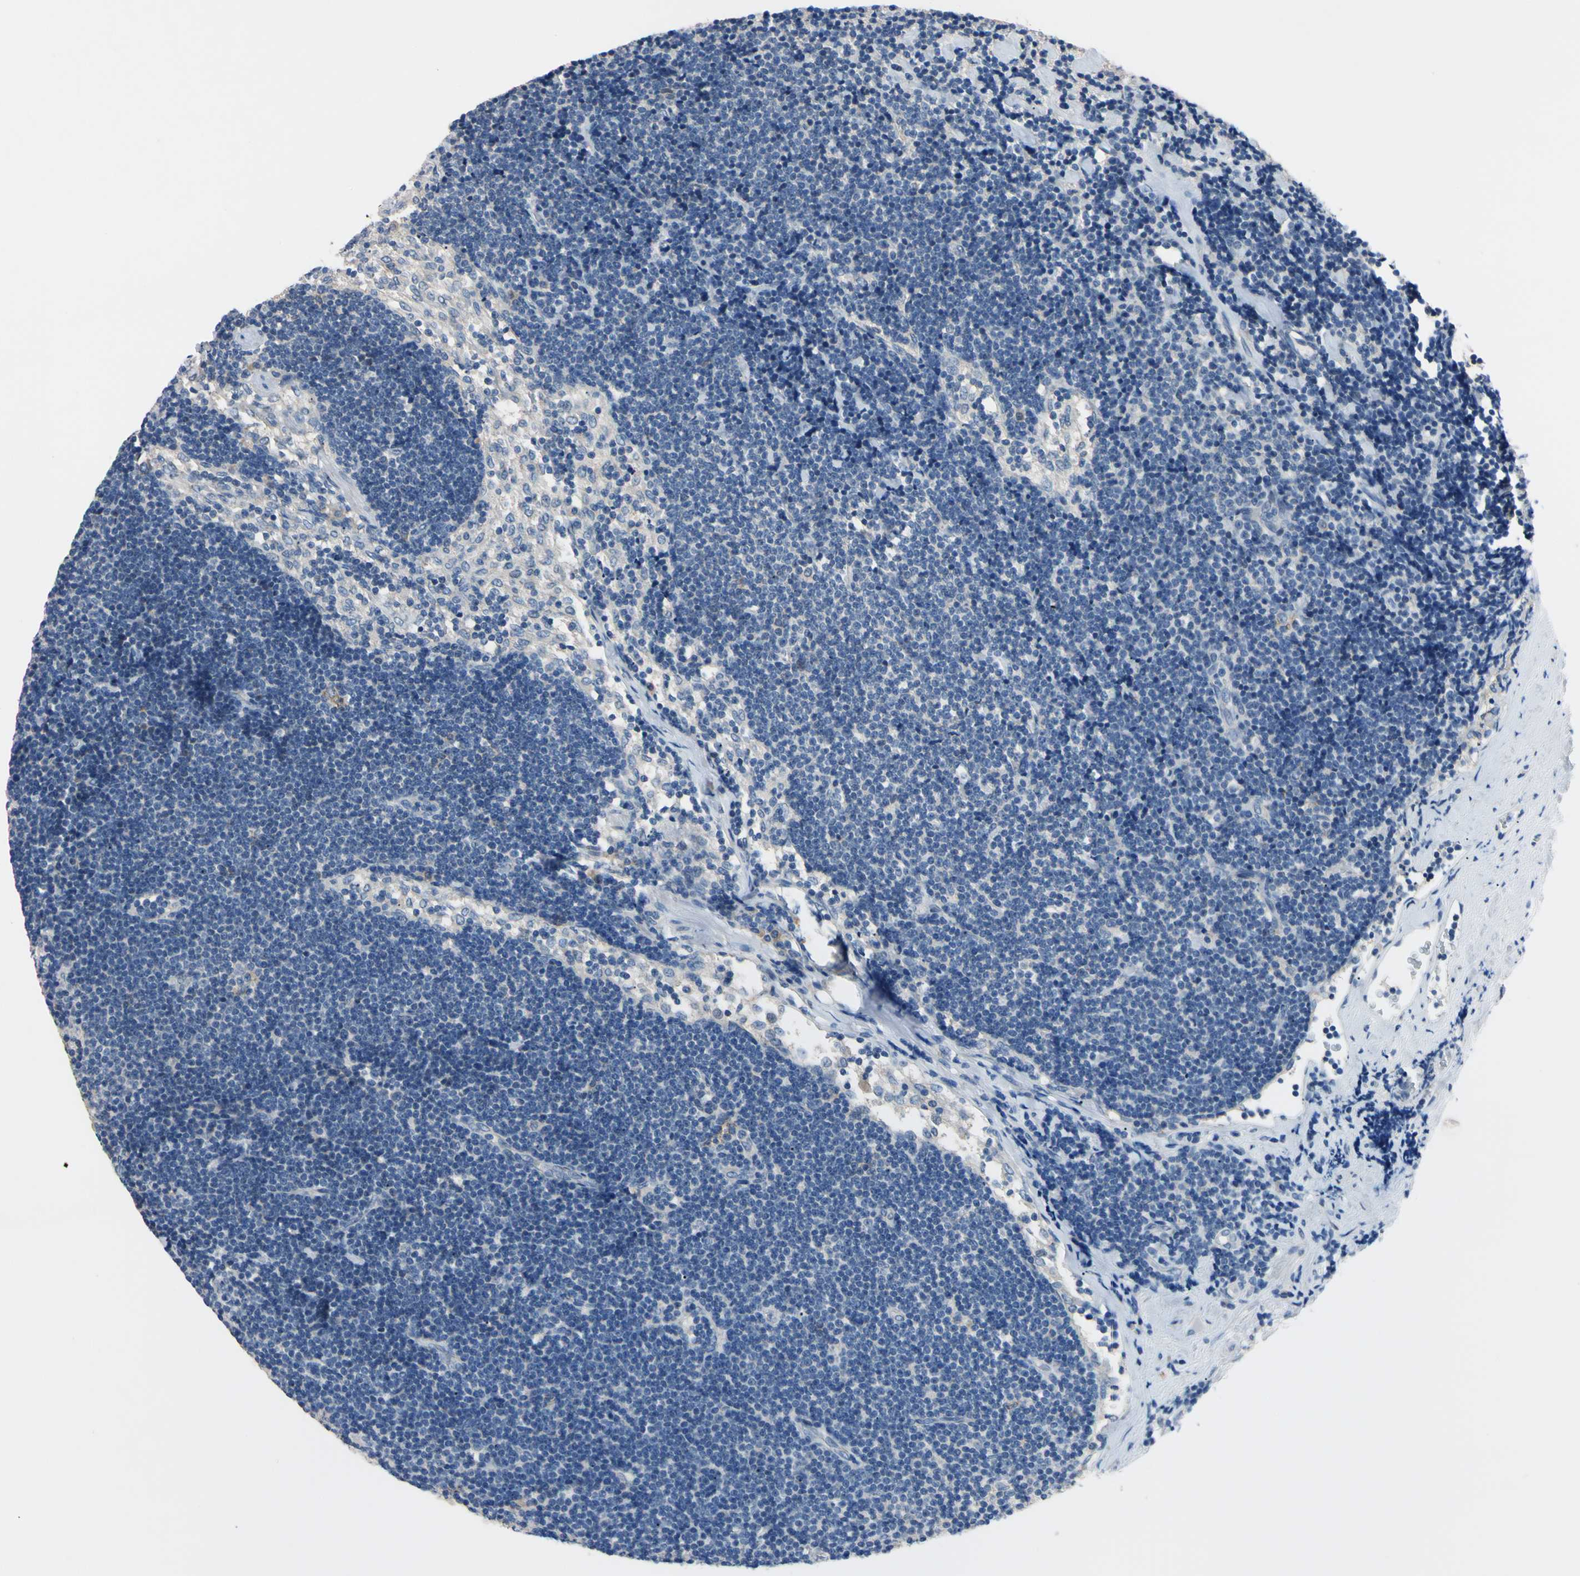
{"staining": {"intensity": "negative", "quantity": "none", "location": "none"}, "tissue": "lymph node", "cell_type": "Germinal center cells", "image_type": "normal", "snomed": [{"axis": "morphology", "description": "Normal tissue, NOS"}, {"axis": "topography", "description": "Lymph node"}], "caption": "Immunohistochemistry photomicrograph of unremarkable human lymph node stained for a protein (brown), which exhibits no staining in germinal center cells.", "gene": "PNKD", "patient": {"sex": "male", "age": 63}}